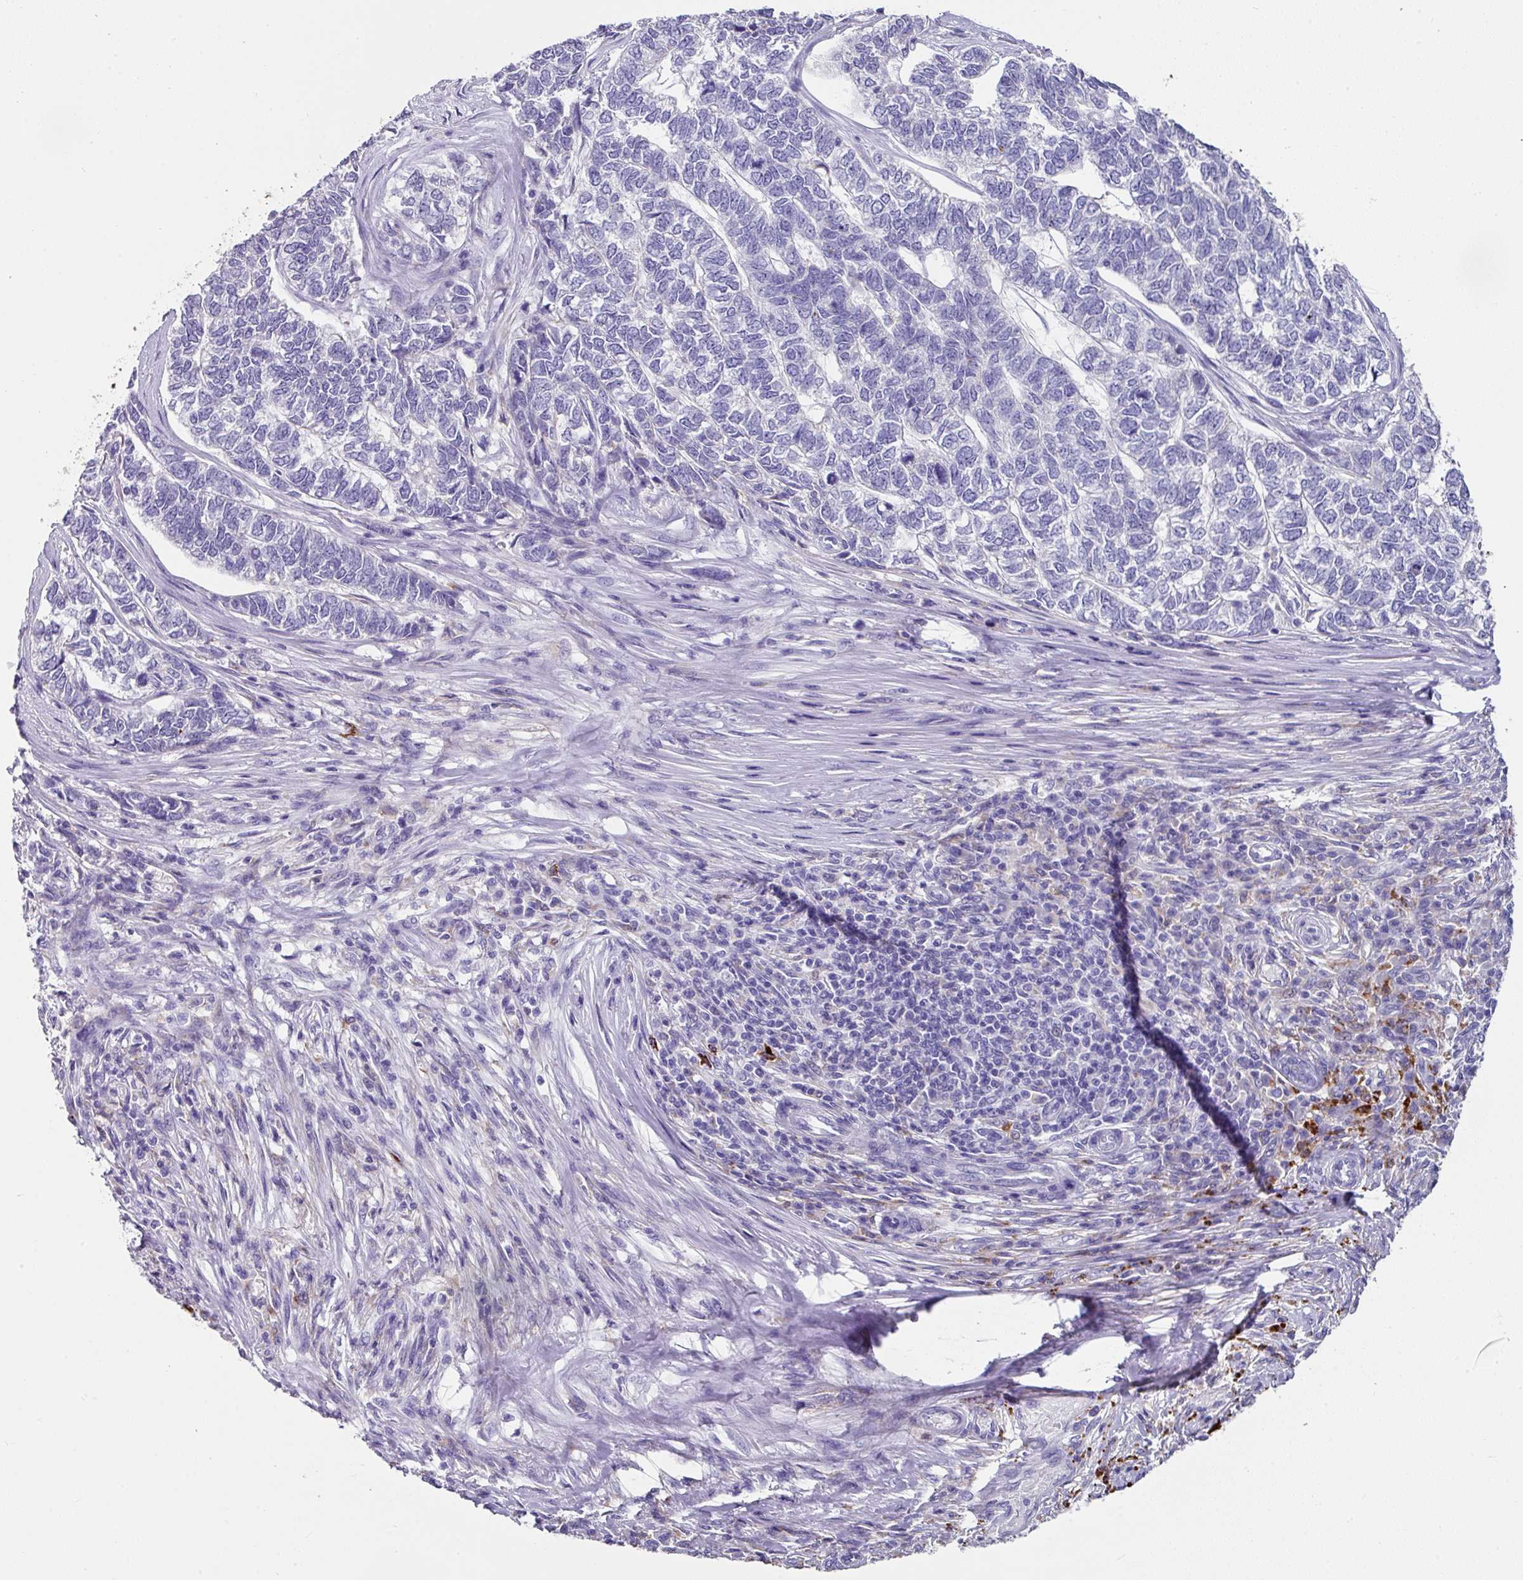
{"staining": {"intensity": "negative", "quantity": "none", "location": "none"}, "tissue": "skin cancer", "cell_type": "Tumor cells", "image_type": "cancer", "snomed": [{"axis": "morphology", "description": "Basal cell carcinoma"}, {"axis": "topography", "description": "Skin"}], "caption": "IHC photomicrograph of neoplastic tissue: human basal cell carcinoma (skin) stained with DAB shows no significant protein staining in tumor cells.", "gene": "CPVL", "patient": {"sex": "female", "age": 65}}